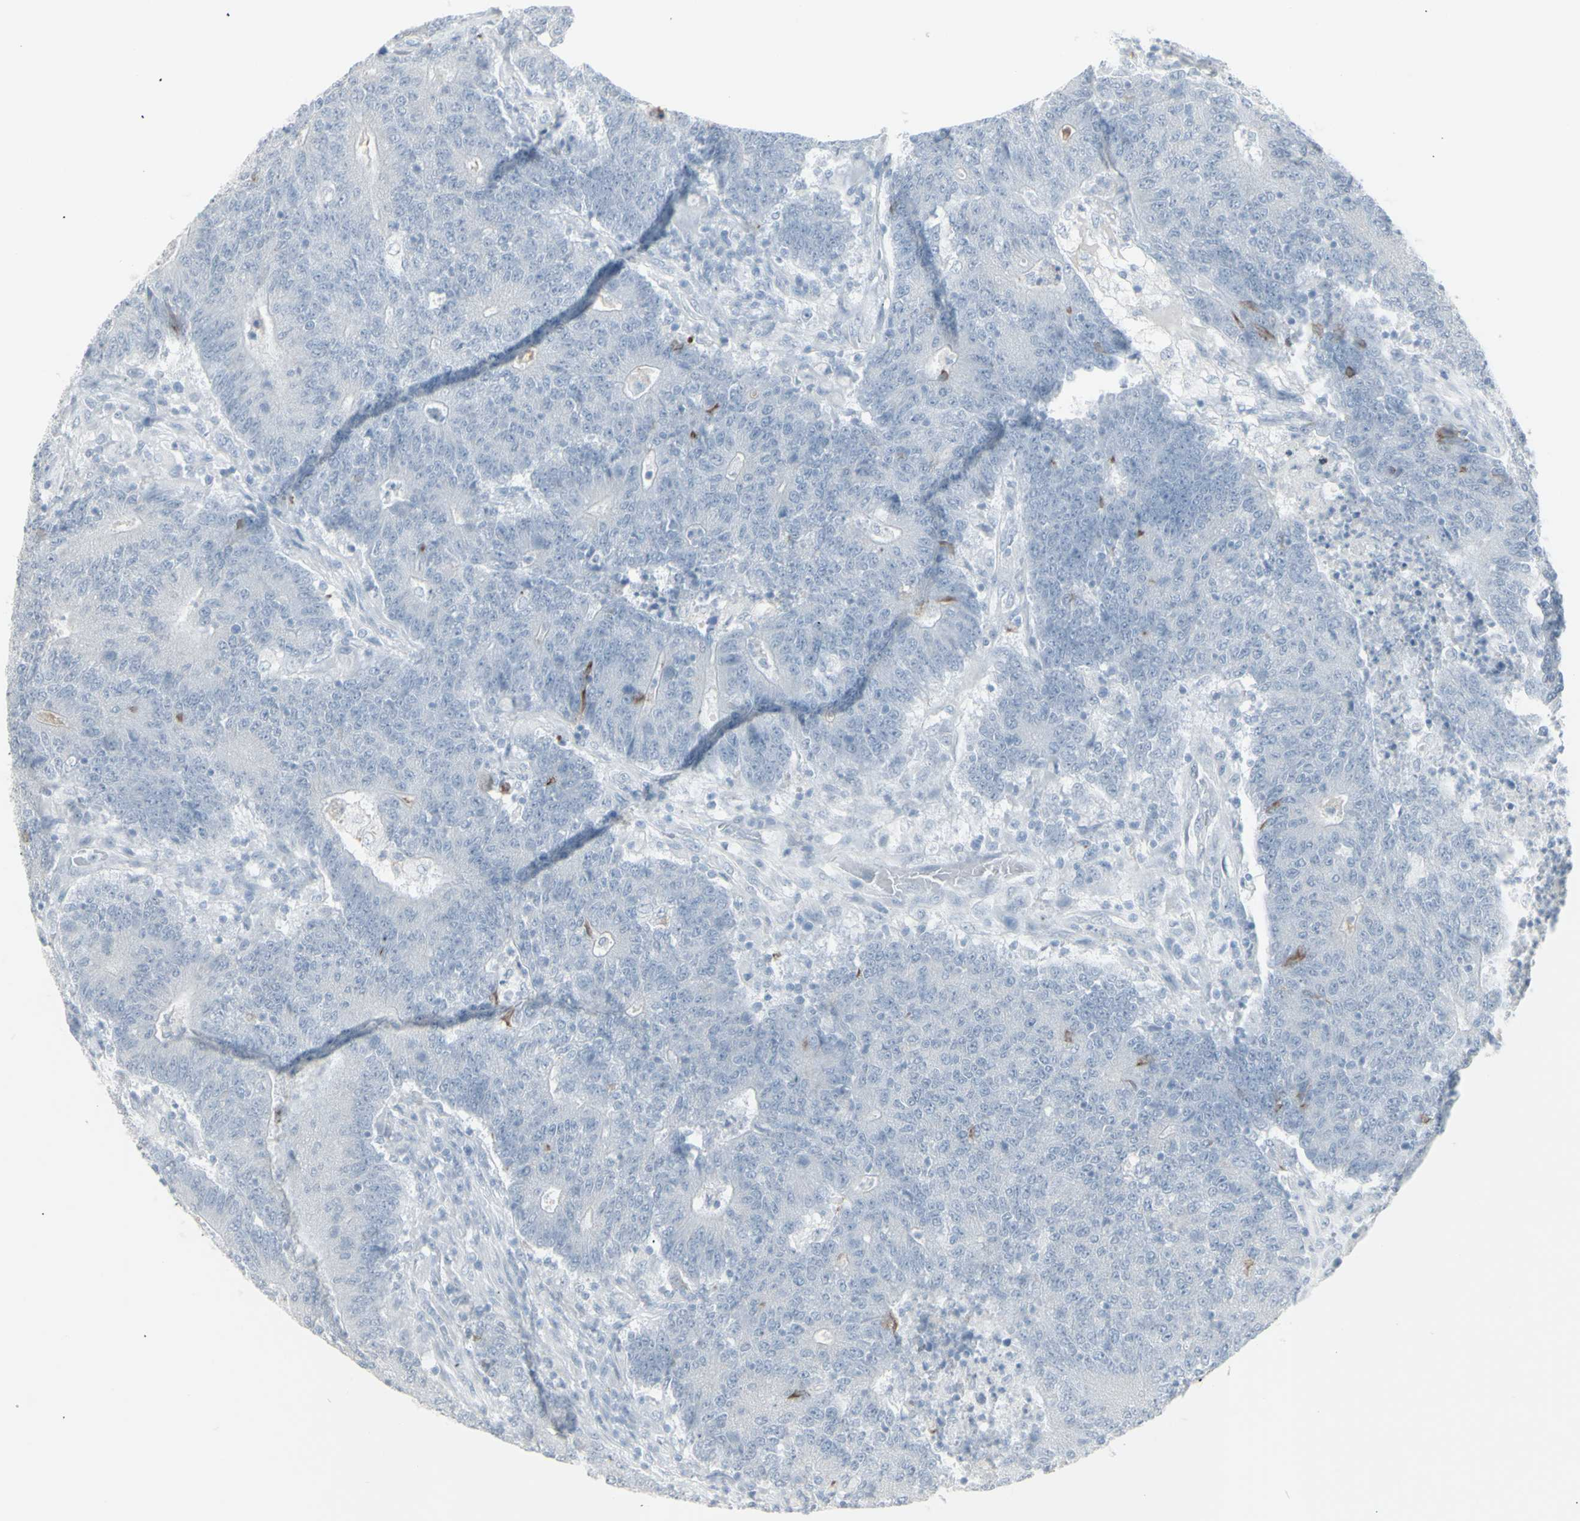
{"staining": {"intensity": "negative", "quantity": "none", "location": "none"}, "tissue": "colorectal cancer", "cell_type": "Tumor cells", "image_type": "cancer", "snomed": [{"axis": "morphology", "description": "Normal tissue, NOS"}, {"axis": "morphology", "description": "Adenocarcinoma, NOS"}, {"axis": "topography", "description": "Colon"}], "caption": "Image shows no protein positivity in tumor cells of colorectal cancer (adenocarcinoma) tissue.", "gene": "YBX2", "patient": {"sex": "female", "age": 75}}